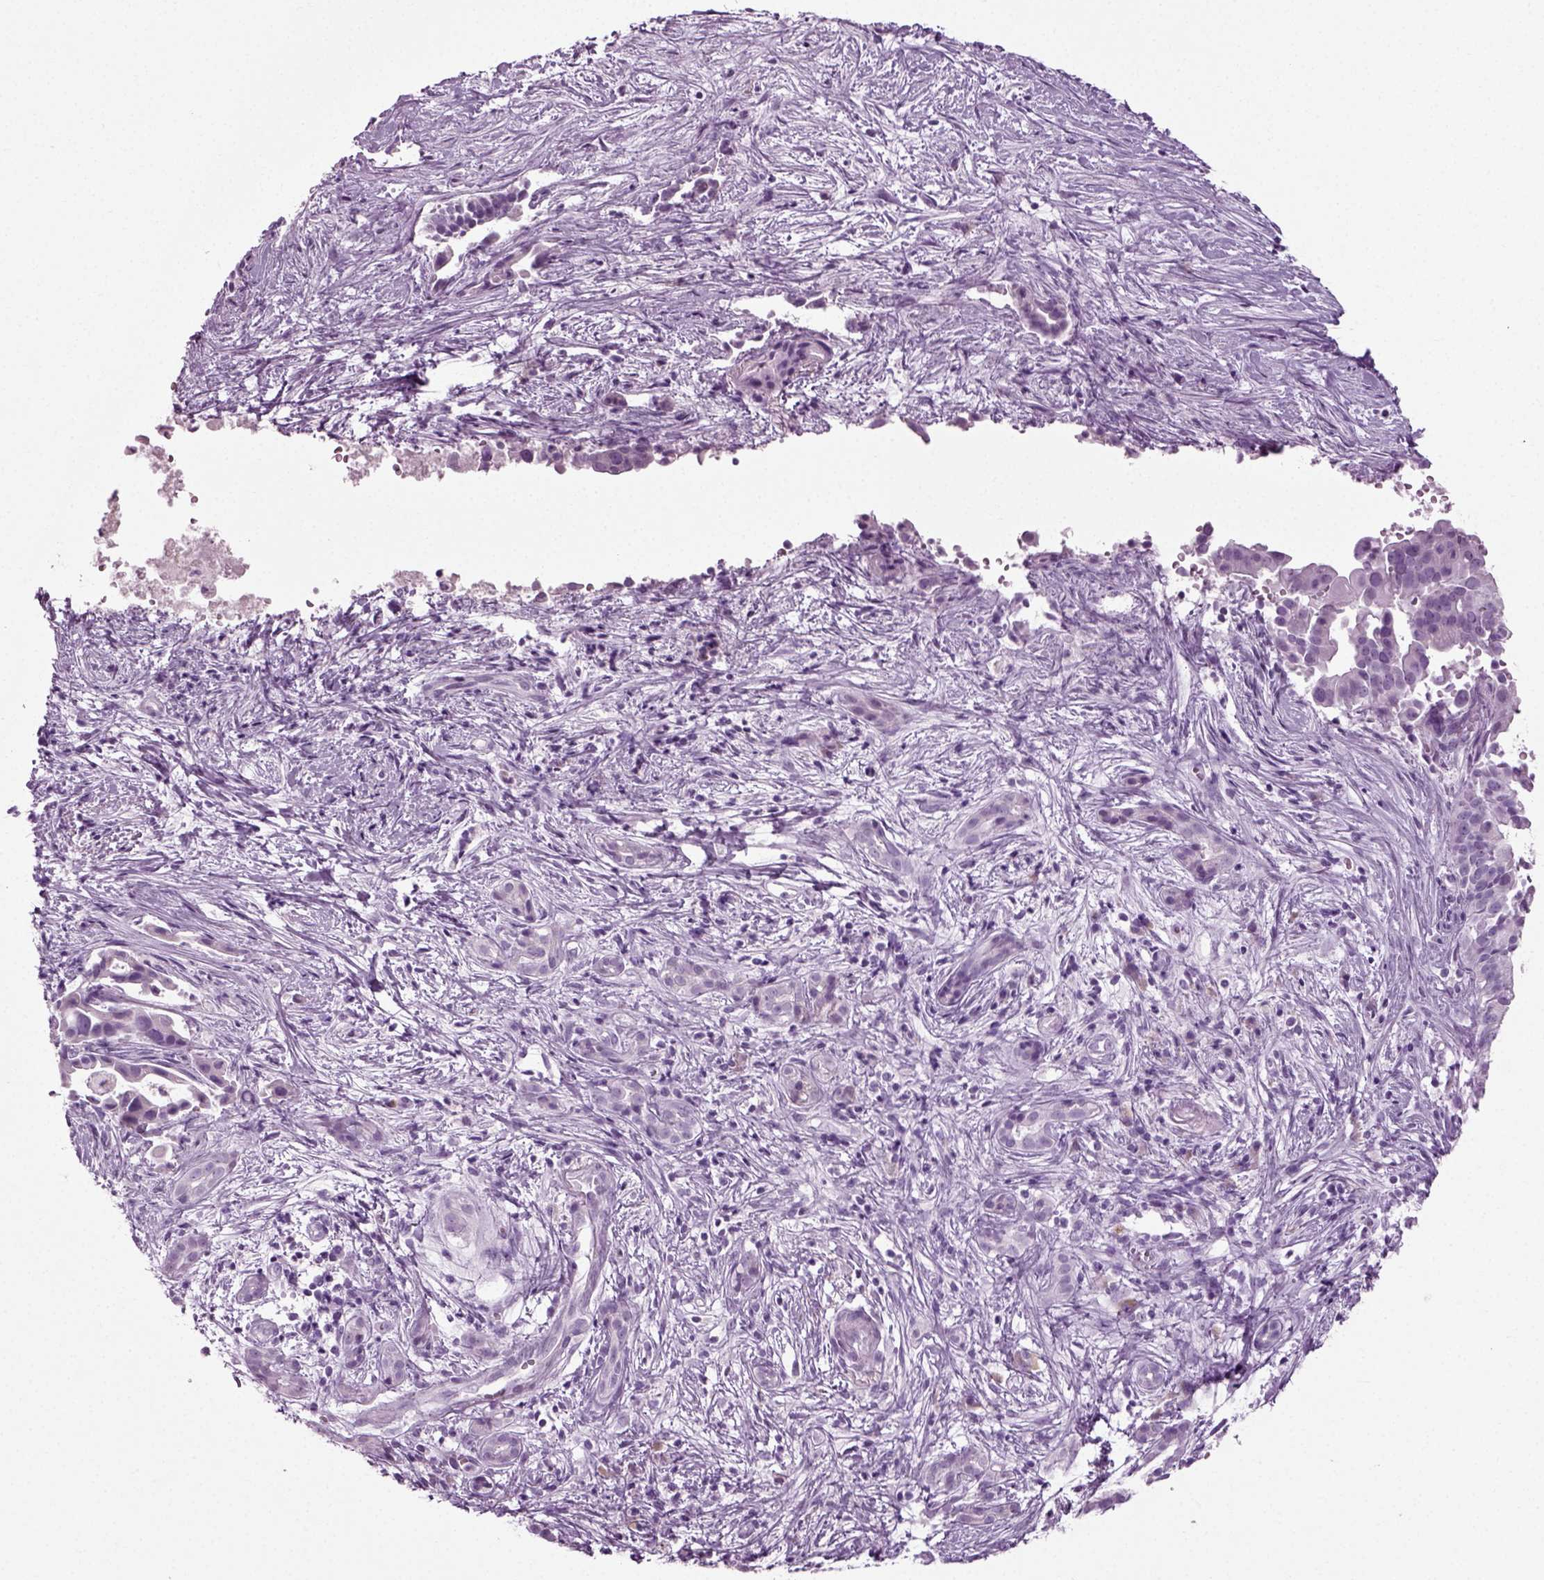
{"staining": {"intensity": "negative", "quantity": "none", "location": "none"}, "tissue": "pancreatic cancer", "cell_type": "Tumor cells", "image_type": "cancer", "snomed": [{"axis": "morphology", "description": "Adenocarcinoma, NOS"}, {"axis": "topography", "description": "Pancreas"}], "caption": "Pancreatic adenocarcinoma was stained to show a protein in brown. There is no significant positivity in tumor cells.", "gene": "PRLH", "patient": {"sex": "male", "age": 61}}